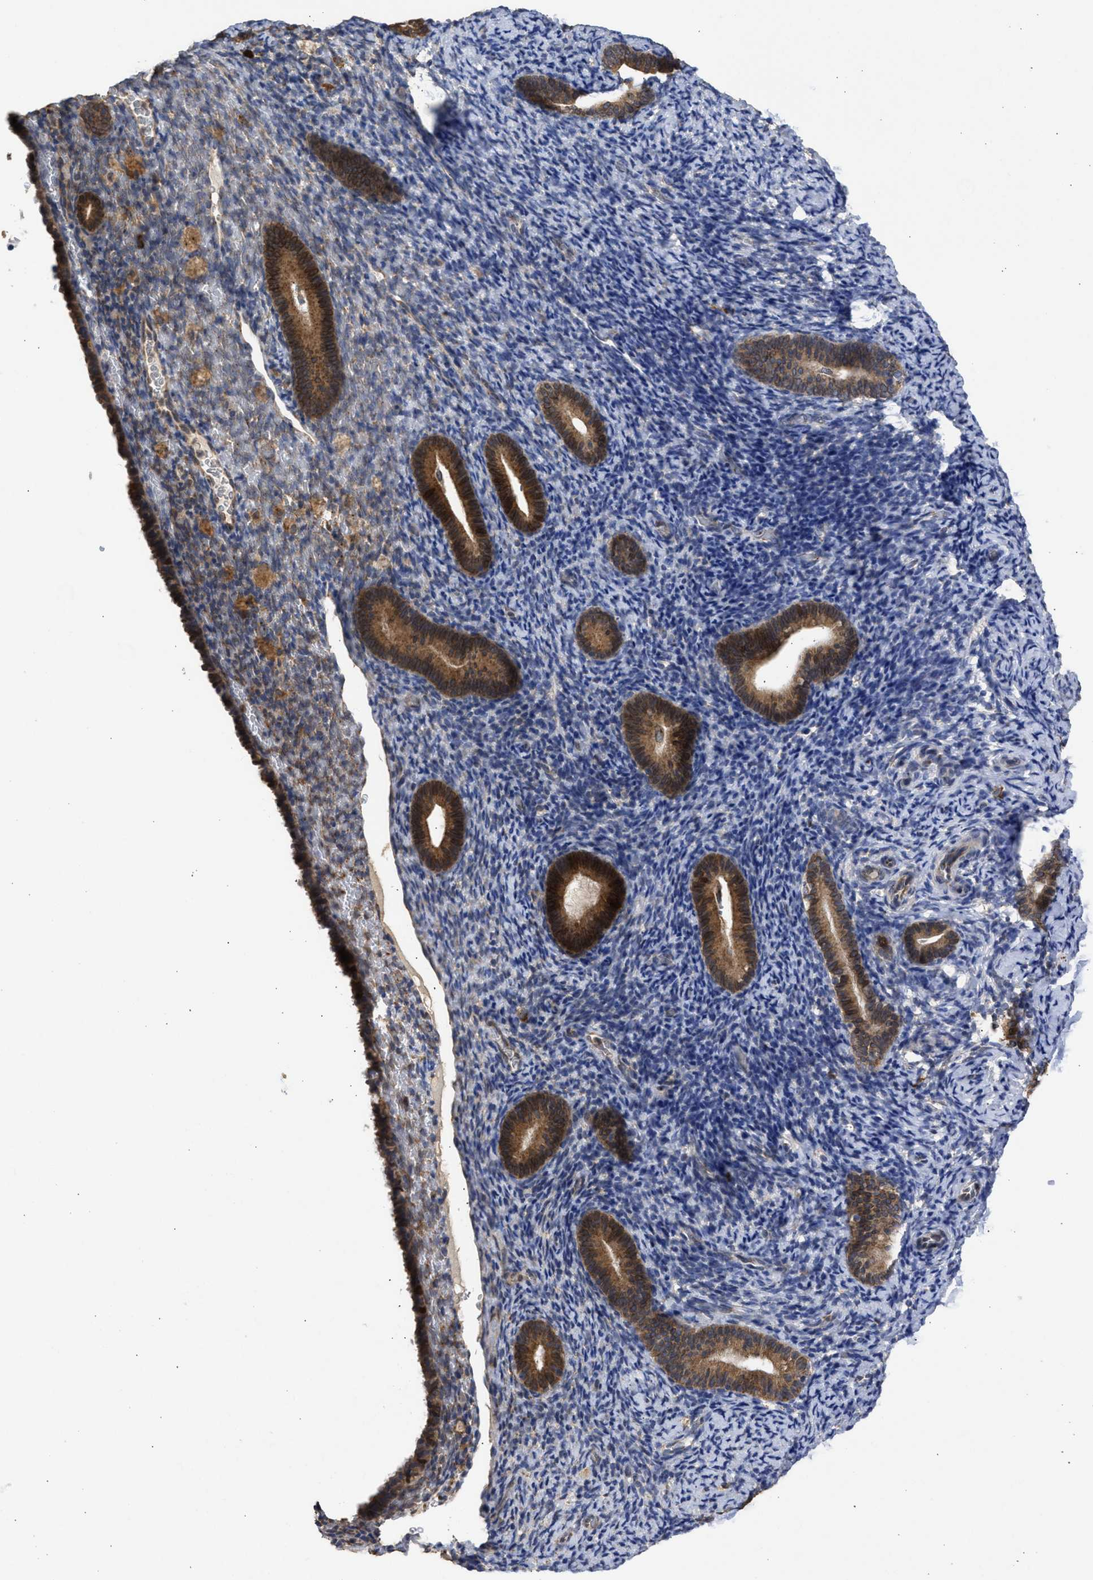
{"staining": {"intensity": "negative", "quantity": "none", "location": "none"}, "tissue": "endometrium", "cell_type": "Cells in endometrial stroma", "image_type": "normal", "snomed": [{"axis": "morphology", "description": "Normal tissue, NOS"}, {"axis": "topography", "description": "Endometrium"}], "caption": "Immunohistochemistry of benign endometrium displays no staining in cells in endometrial stroma.", "gene": "DNAJC1", "patient": {"sex": "female", "age": 51}}